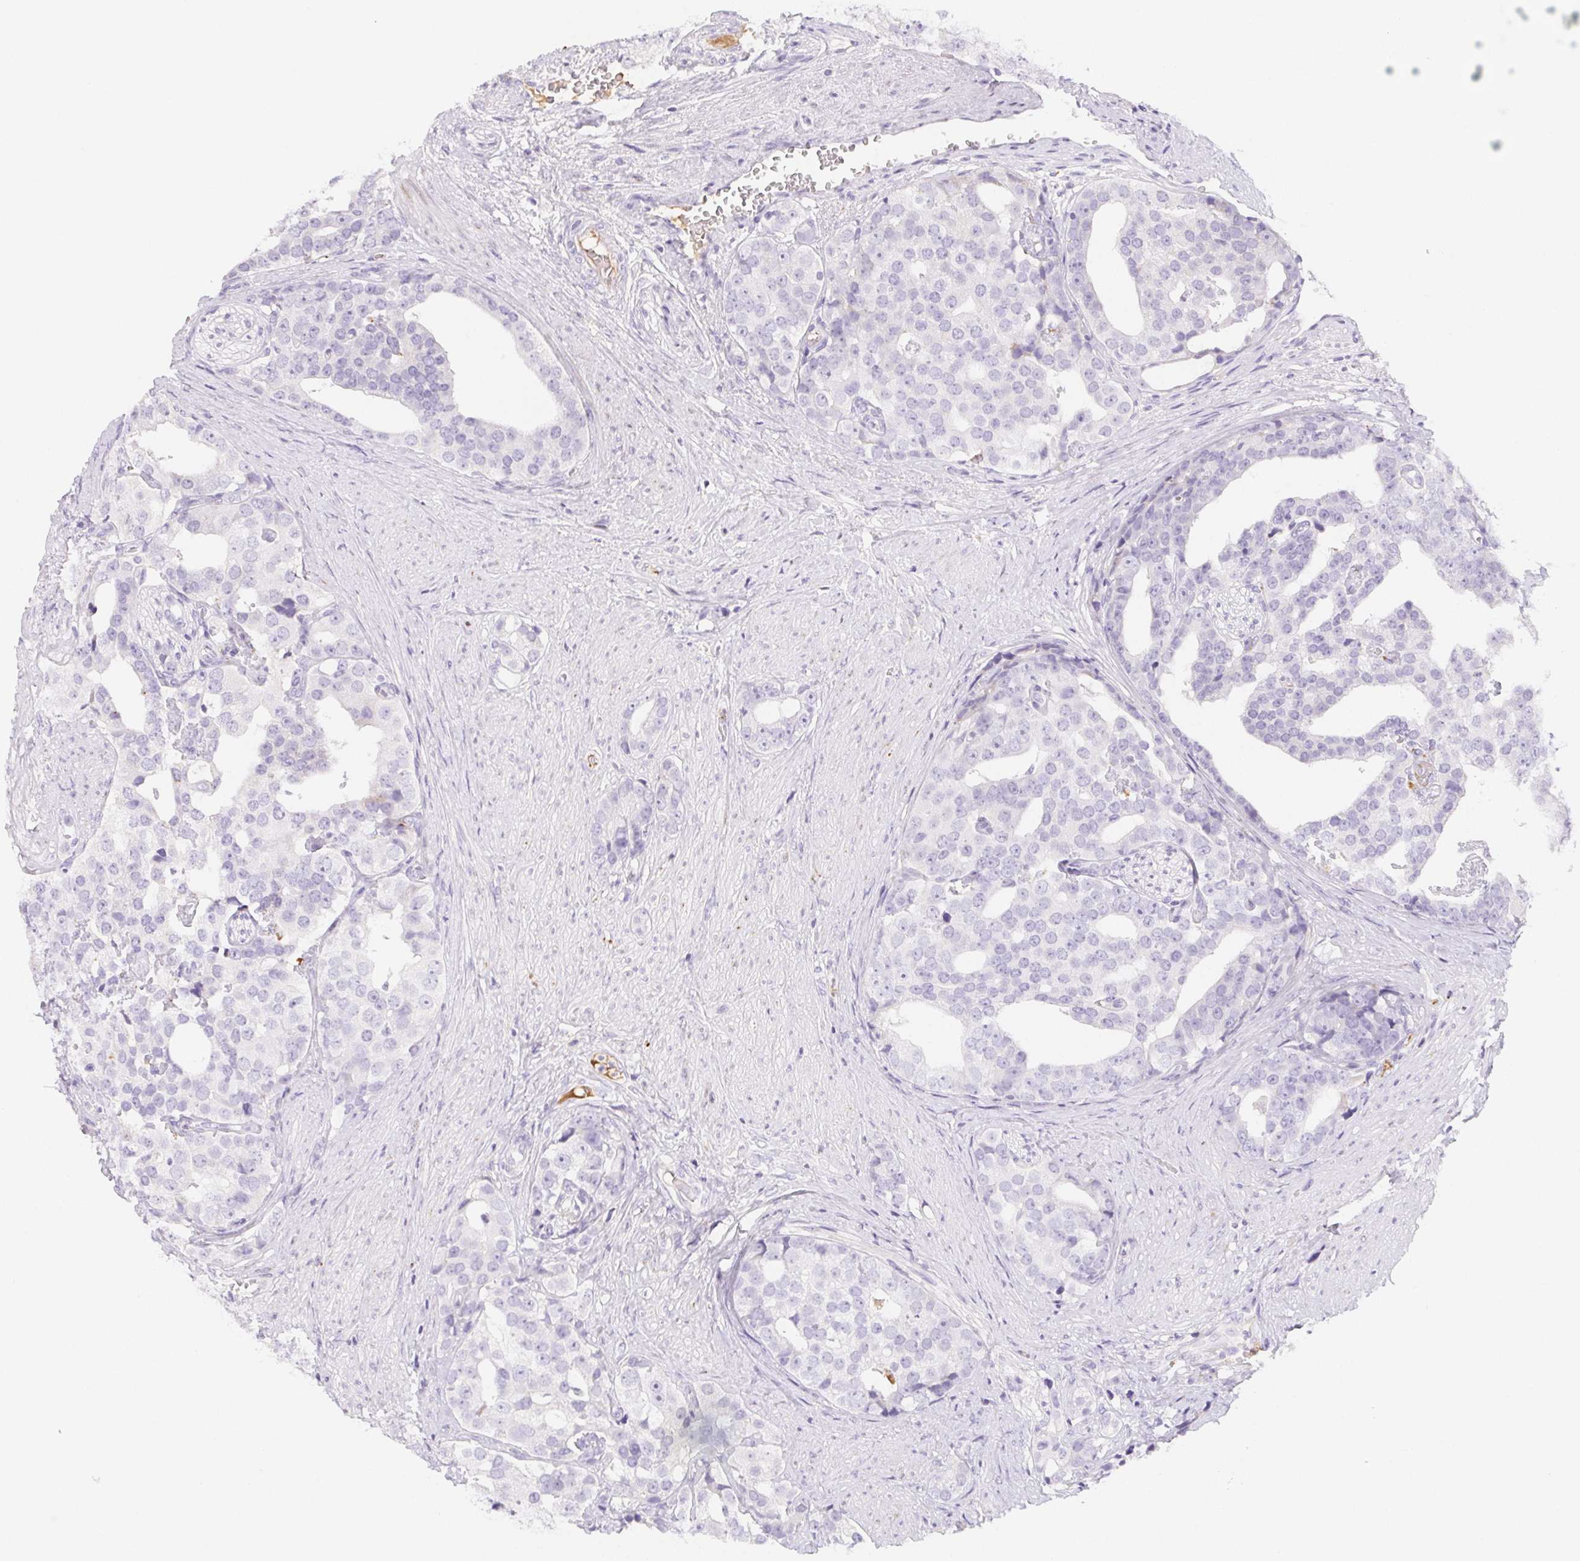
{"staining": {"intensity": "negative", "quantity": "none", "location": "none"}, "tissue": "prostate cancer", "cell_type": "Tumor cells", "image_type": "cancer", "snomed": [{"axis": "morphology", "description": "Adenocarcinoma, High grade"}, {"axis": "topography", "description": "Prostate"}], "caption": "Immunohistochemical staining of prostate high-grade adenocarcinoma reveals no significant expression in tumor cells.", "gene": "ITIH2", "patient": {"sex": "male", "age": 71}}